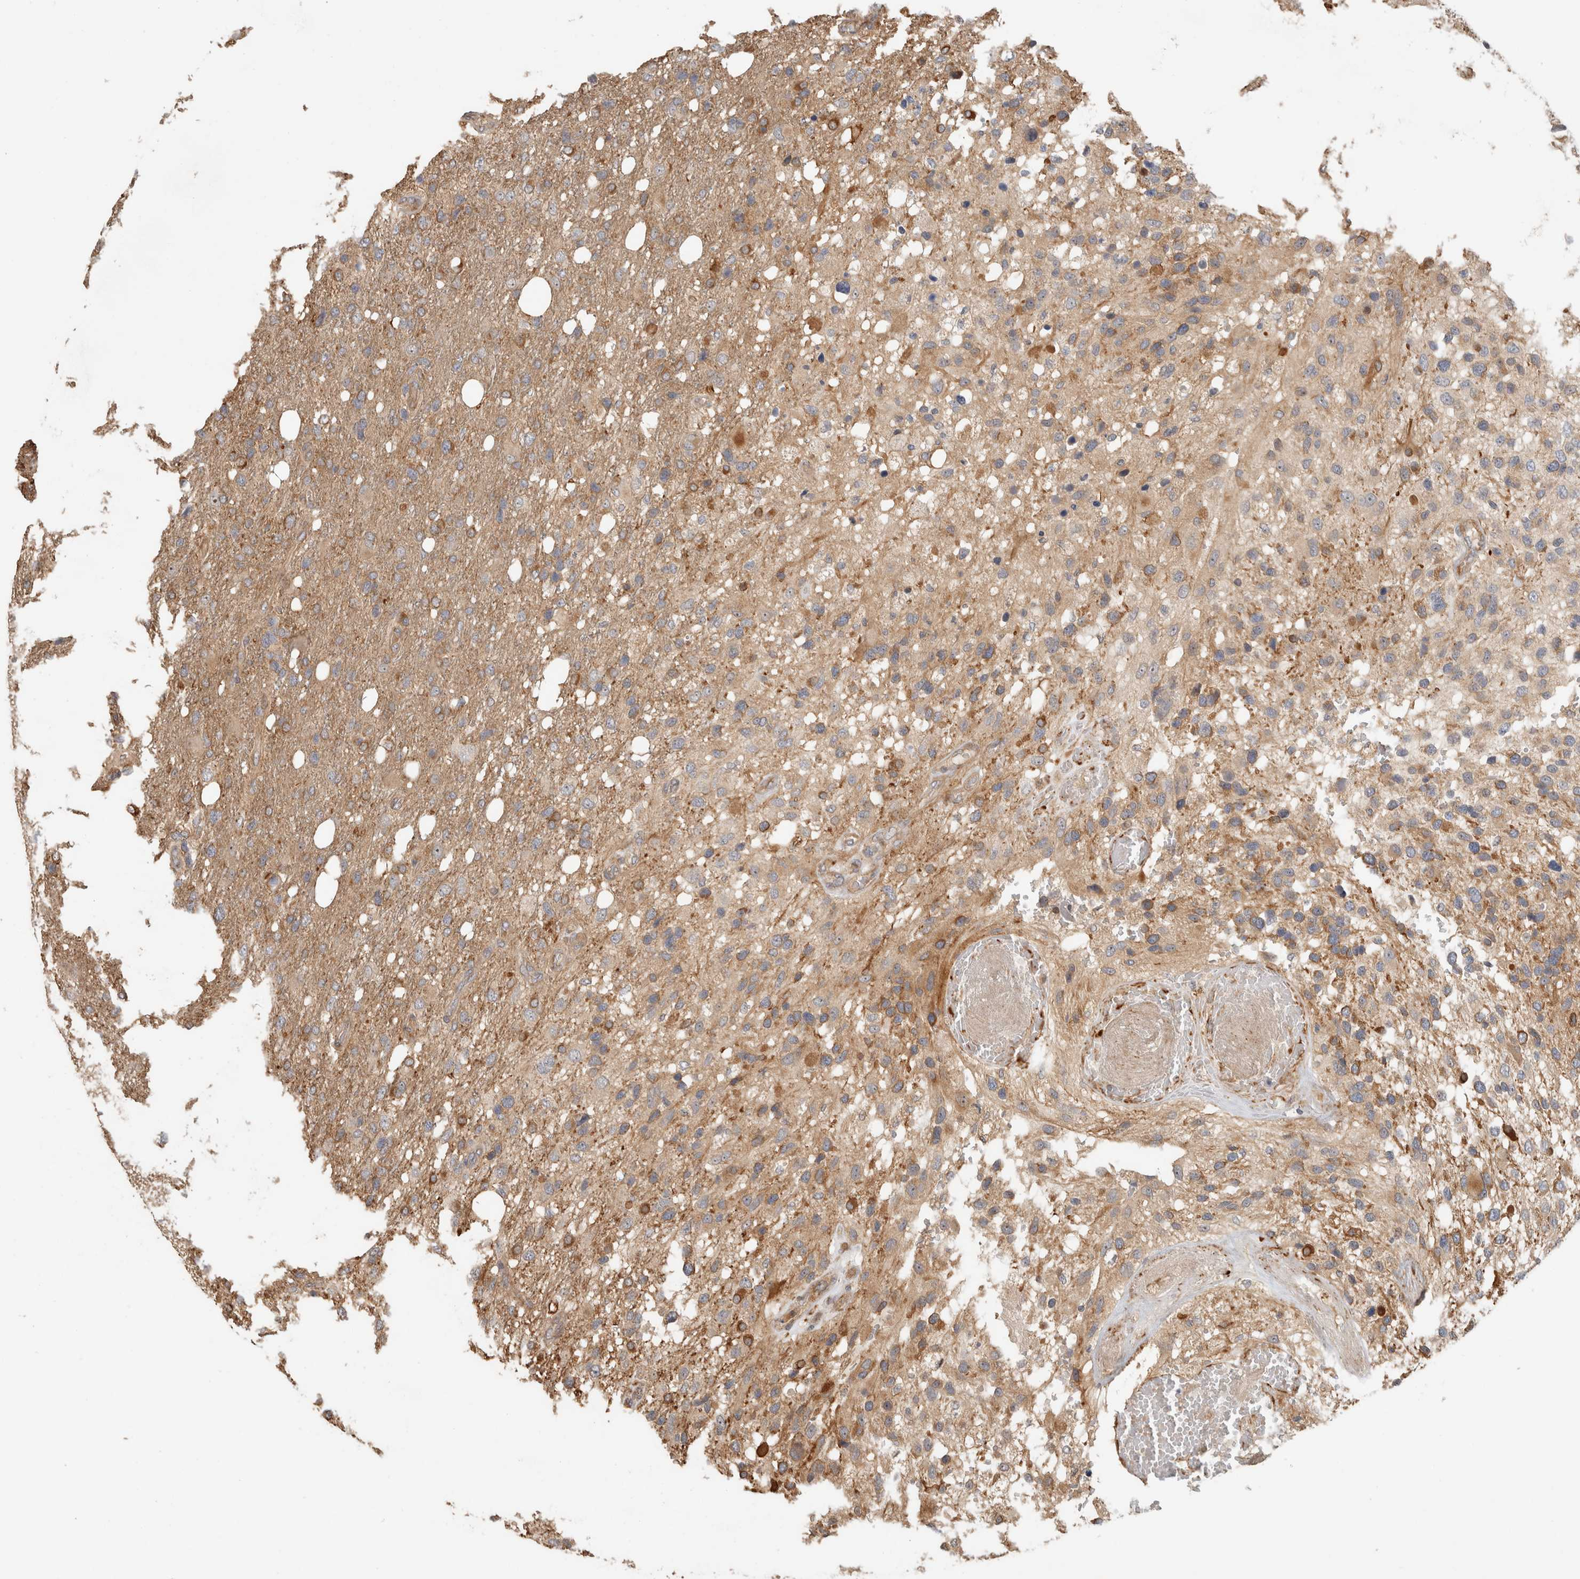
{"staining": {"intensity": "moderate", "quantity": ">75%", "location": "cytoplasmic/membranous"}, "tissue": "glioma", "cell_type": "Tumor cells", "image_type": "cancer", "snomed": [{"axis": "morphology", "description": "Glioma, malignant, High grade"}, {"axis": "topography", "description": "Brain"}], "caption": "A medium amount of moderate cytoplasmic/membranous staining is identified in about >75% of tumor cells in malignant glioma (high-grade) tissue.", "gene": "SIPA1L2", "patient": {"sex": "female", "age": 58}}